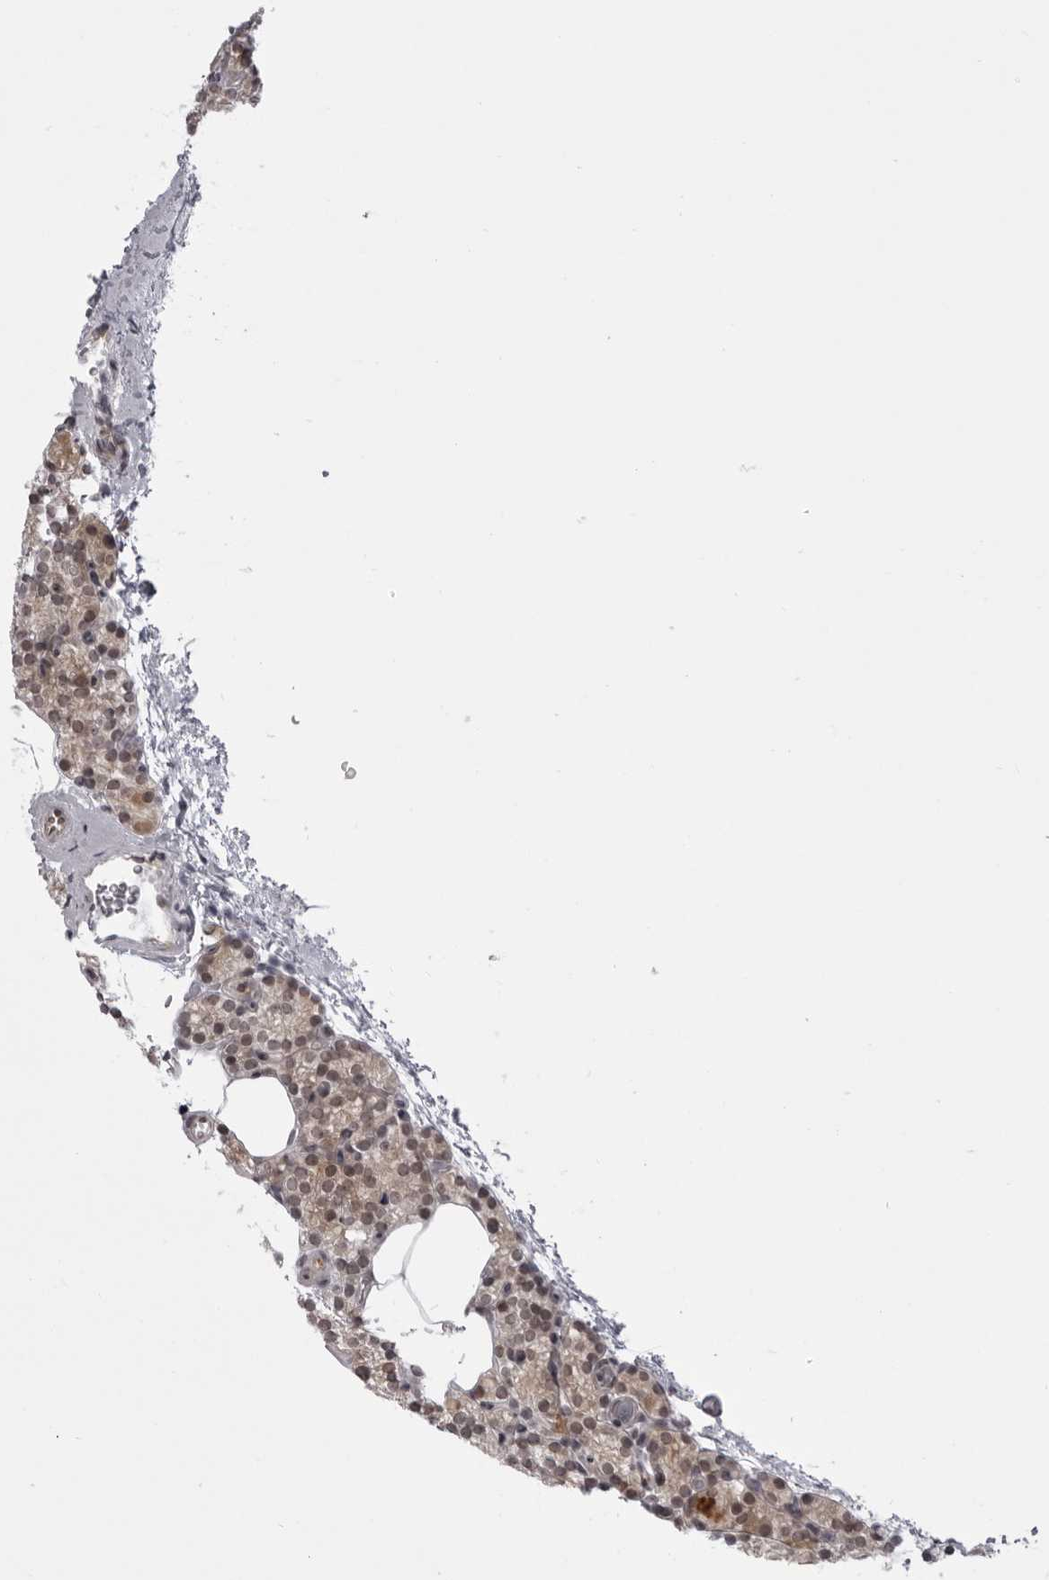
{"staining": {"intensity": "moderate", "quantity": ">75%", "location": "cytoplasmic/membranous,nuclear"}, "tissue": "parathyroid gland", "cell_type": "Glandular cells", "image_type": "normal", "snomed": [{"axis": "morphology", "description": "Normal tissue, NOS"}, {"axis": "topography", "description": "Parathyroid gland"}], "caption": "IHC image of normal human parathyroid gland stained for a protein (brown), which shows medium levels of moderate cytoplasmic/membranous,nuclear positivity in approximately >75% of glandular cells.", "gene": "GCSAML", "patient": {"sex": "female", "age": 56}}